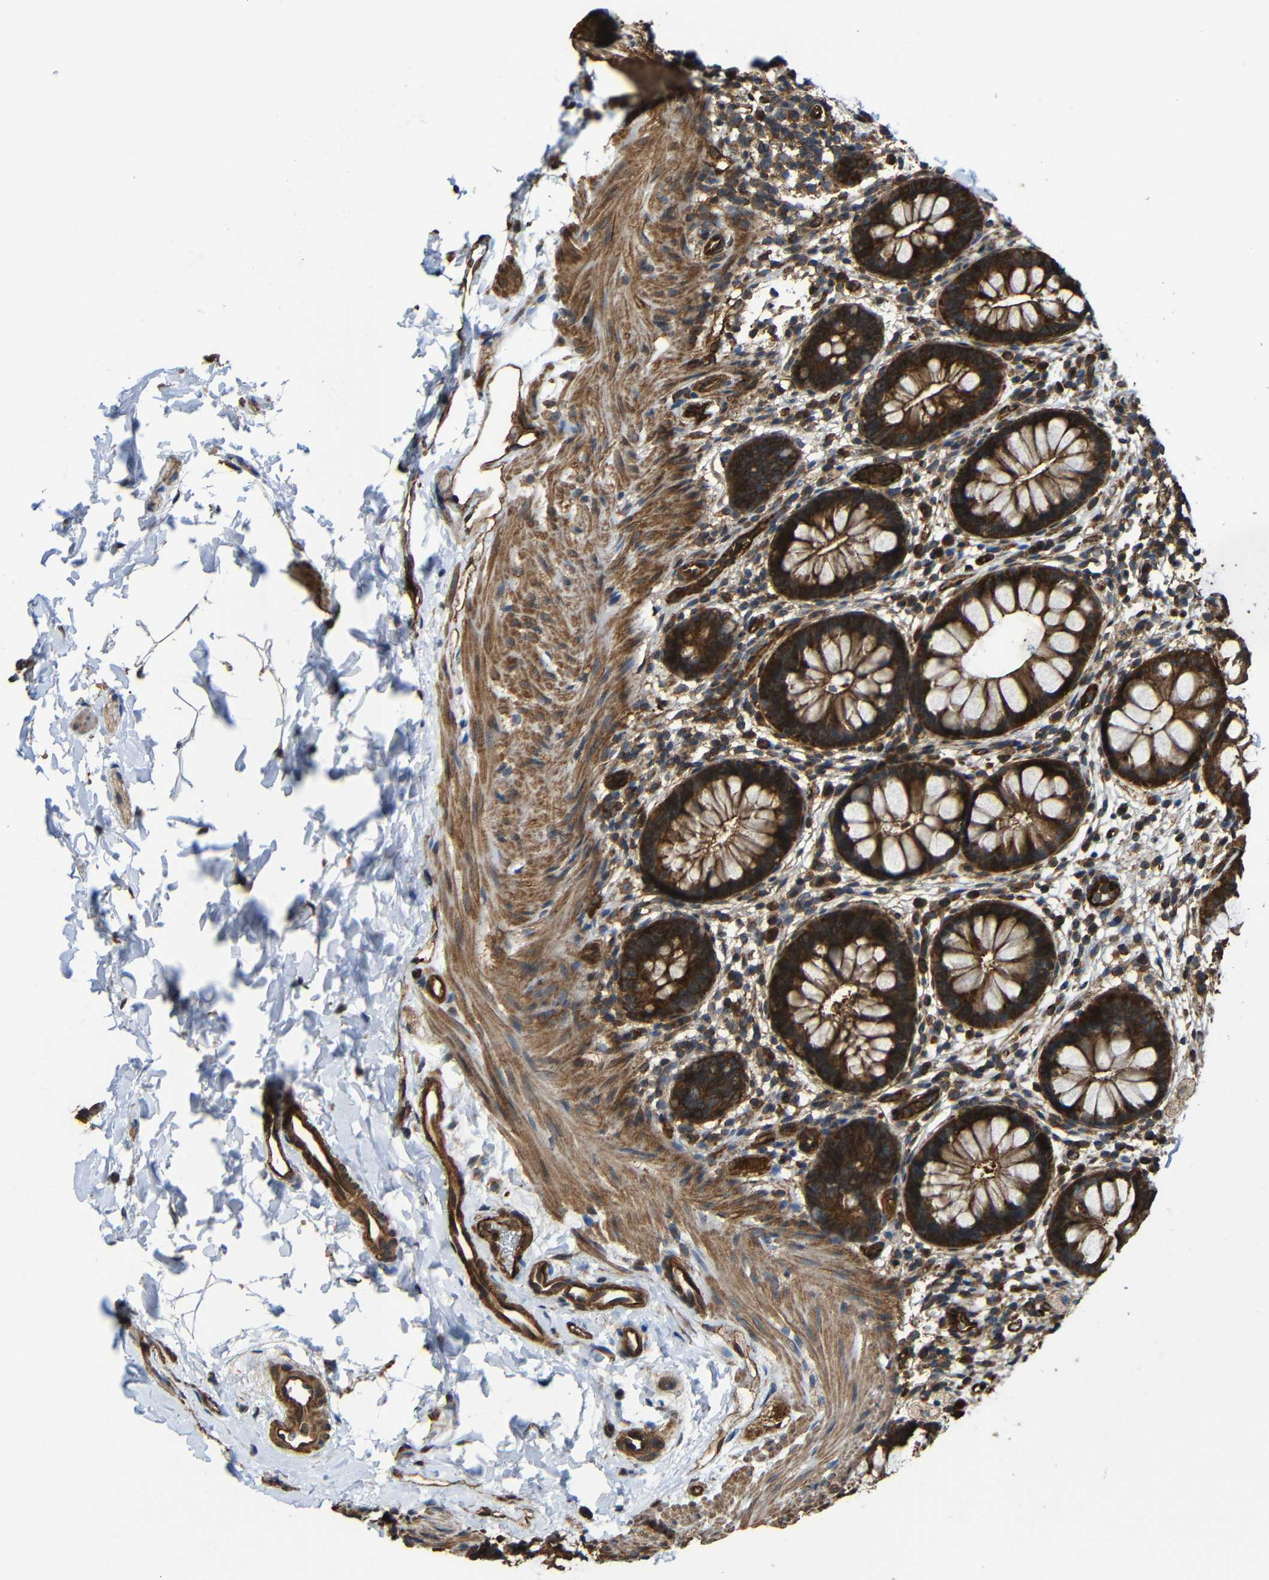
{"staining": {"intensity": "strong", "quantity": ">75%", "location": "cytoplasmic/membranous"}, "tissue": "rectum", "cell_type": "Glandular cells", "image_type": "normal", "snomed": [{"axis": "morphology", "description": "Normal tissue, NOS"}, {"axis": "topography", "description": "Rectum"}], "caption": "Protein staining by IHC exhibits strong cytoplasmic/membranous expression in about >75% of glandular cells in normal rectum.", "gene": "PTCH1", "patient": {"sex": "female", "age": 24}}